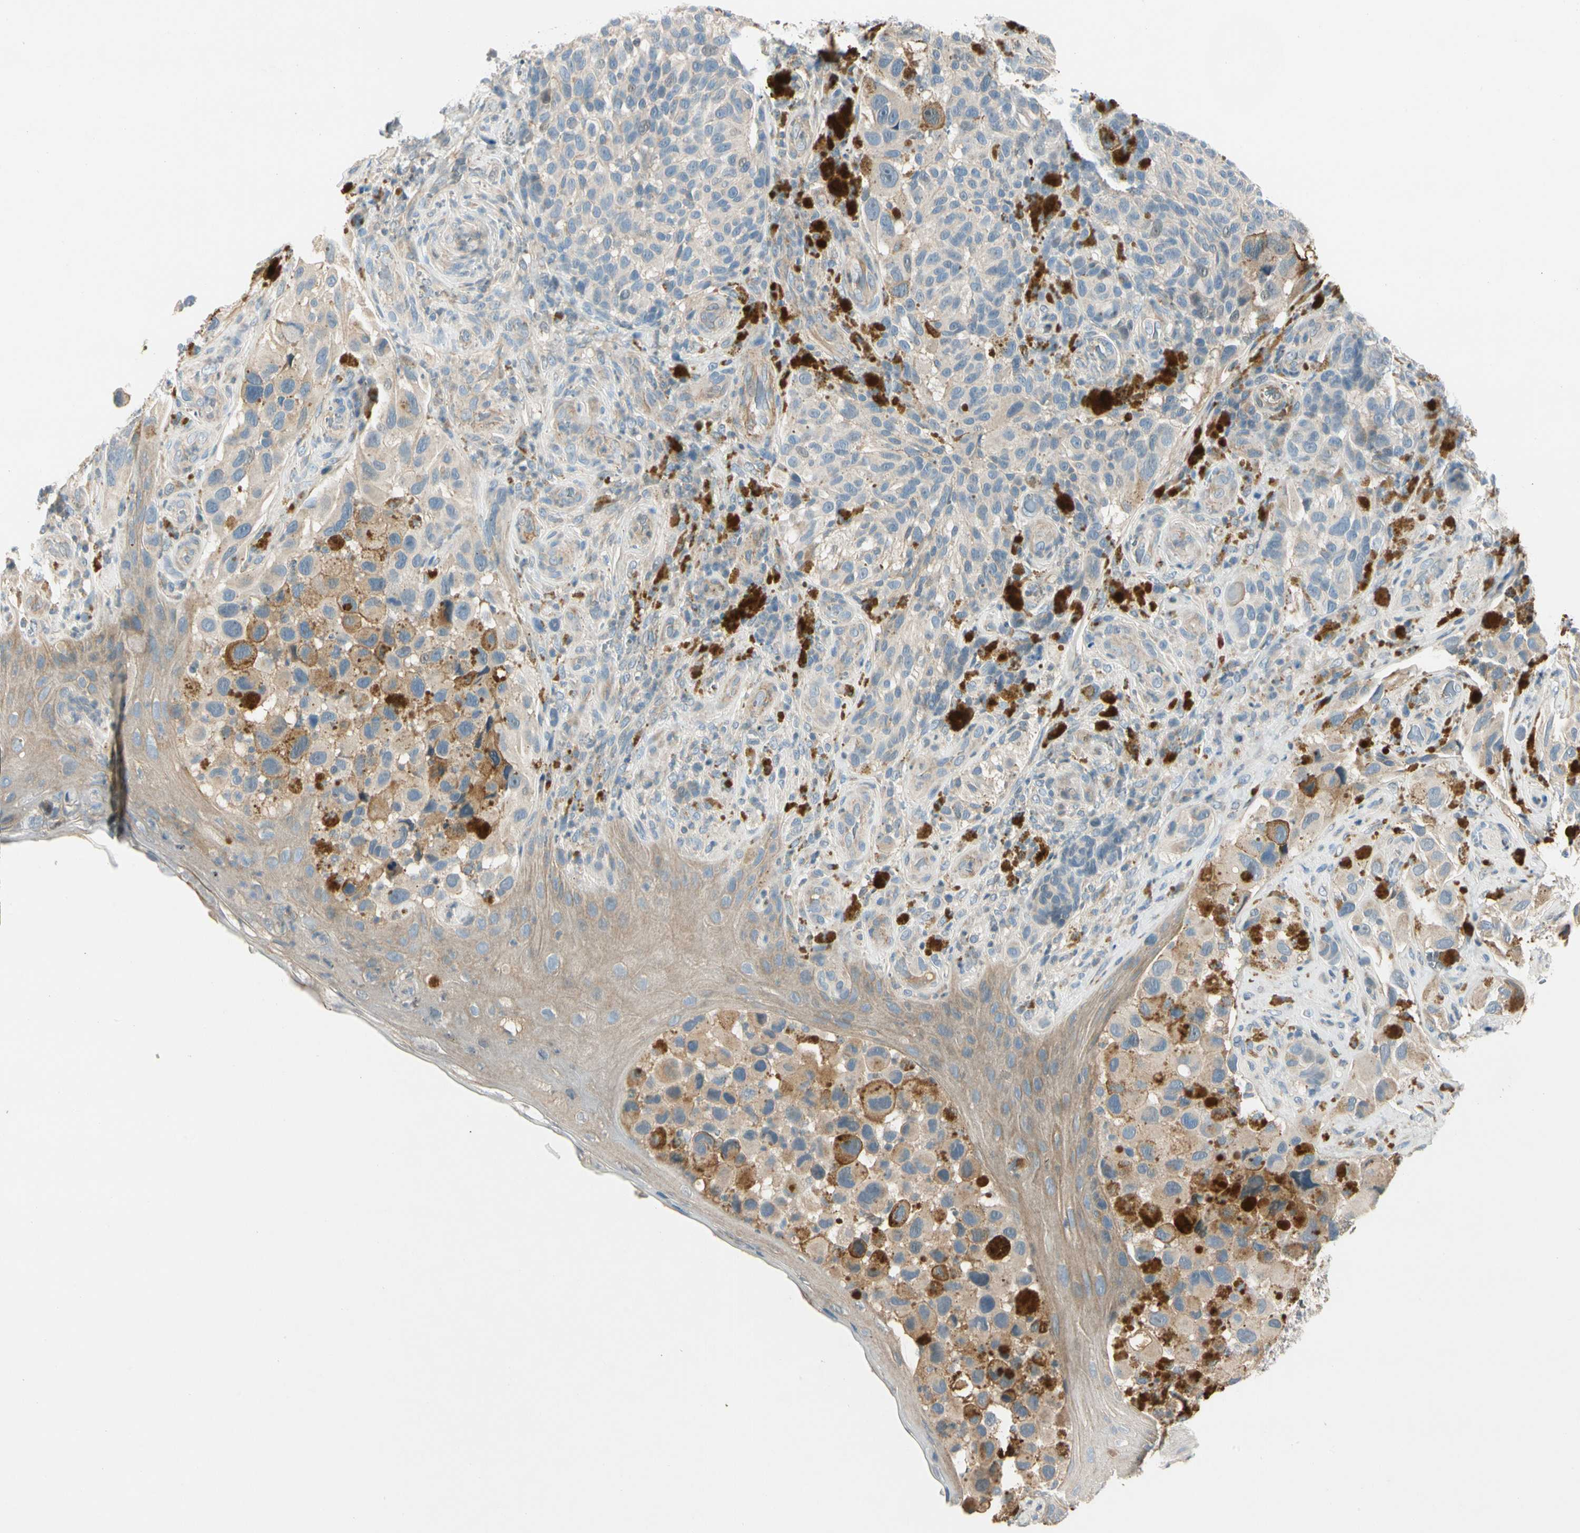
{"staining": {"intensity": "weak", "quantity": "25%-75%", "location": "cytoplasmic/membranous"}, "tissue": "melanoma", "cell_type": "Tumor cells", "image_type": "cancer", "snomed": [{"axis": "morphology", "description": "Malignant melanoma, NOS"}, {"axis": "topography", "description": "Skin"}], "caption": "Brown immunohistochemical staining in malignant melanoma exhibits weak cytoplasmic/membranous staining in about 25%-75% of tumor cells.", "gene": "CDH6", "patient": {"sex": "female", "age": 73}}